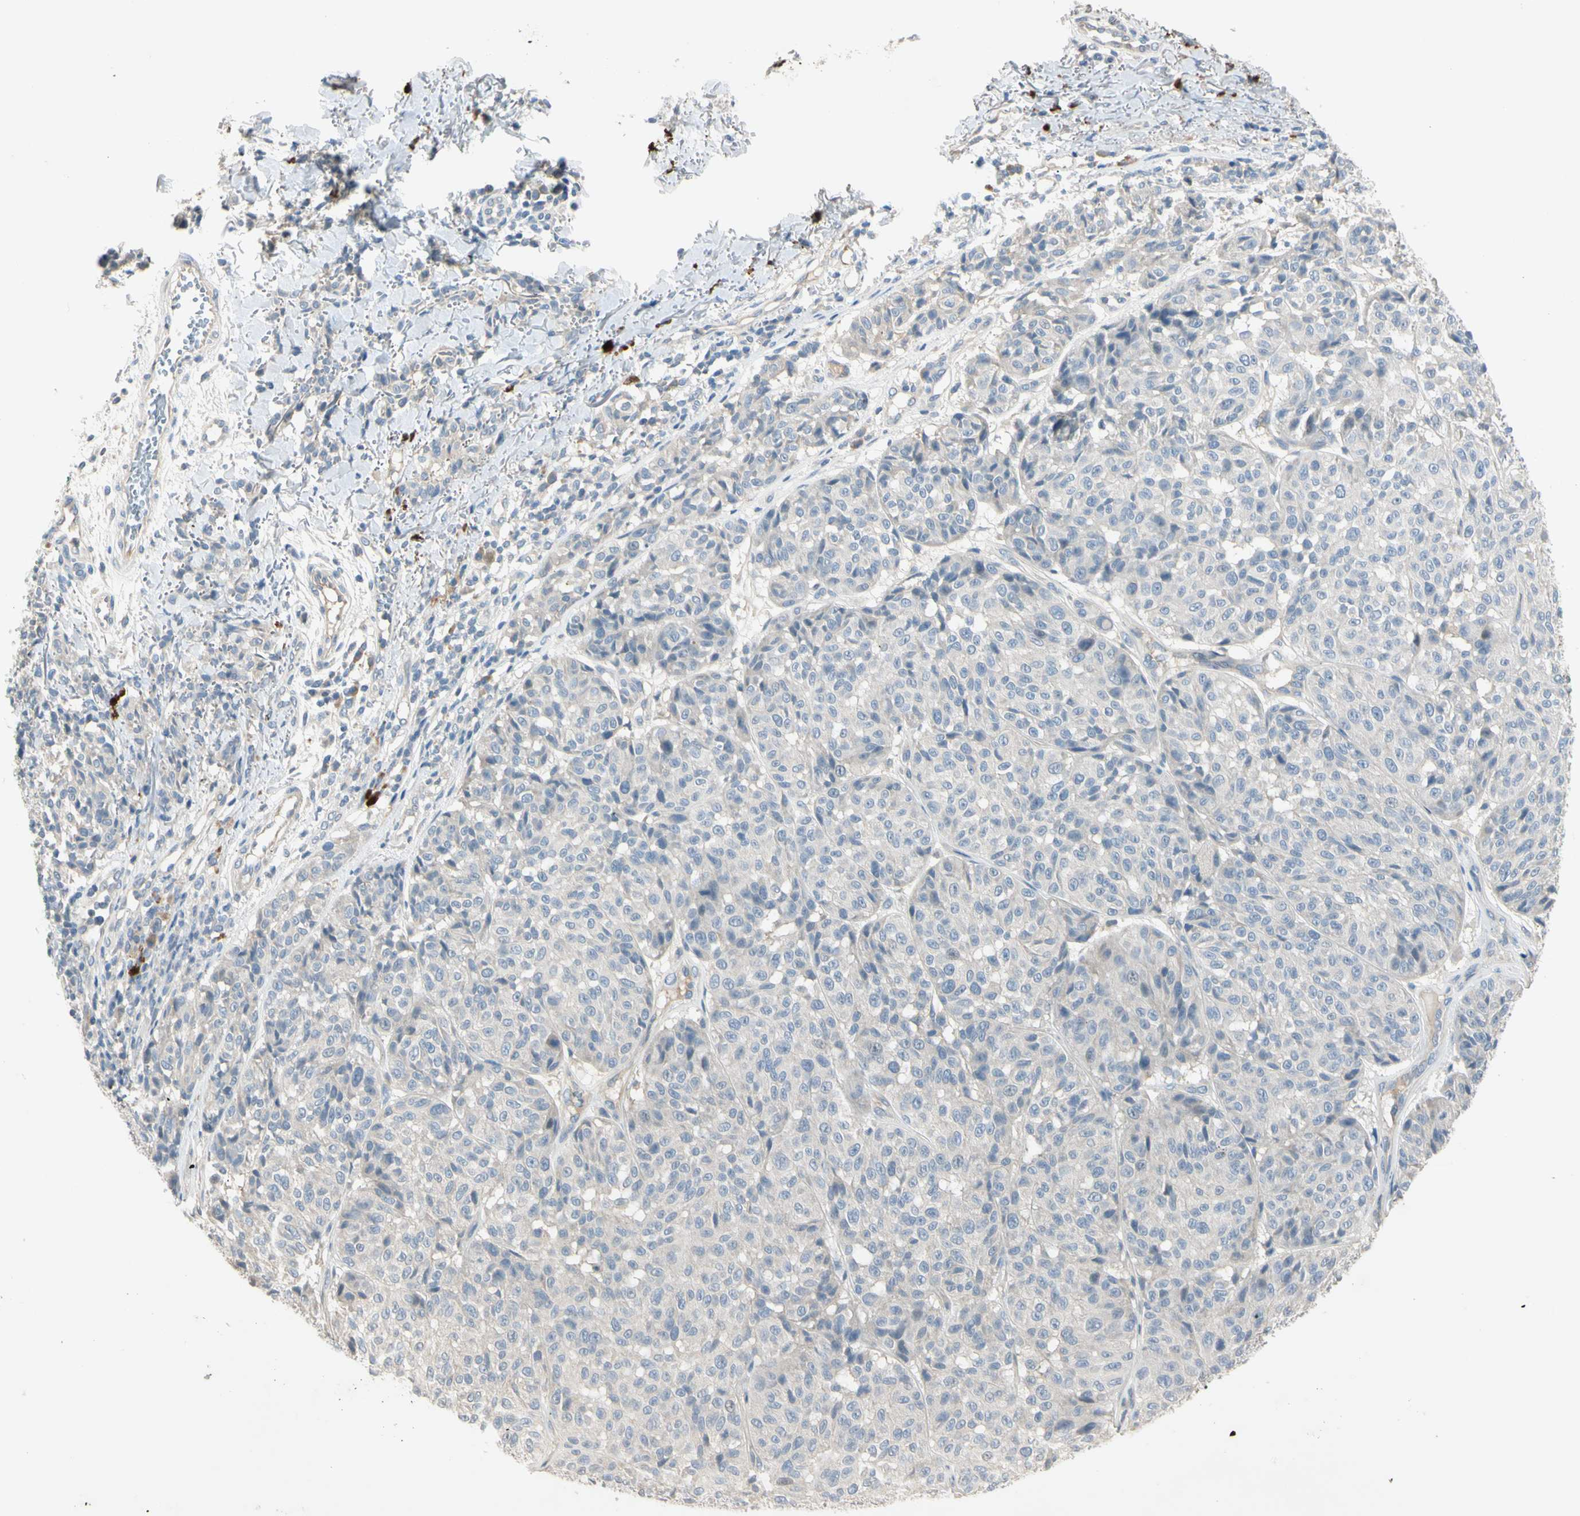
{"staining": {"intensity": "negative", "quantity": "none", "location": "none"}, "tissue": "melanoma", "cell_type": "Tumor cells", "image_type": "cancer", "snomed": [{"axis": "morphology", "description": "Malignant melanoma, NOS"}, {"axis": "topography", "description": "Skin"}], "caption": "IHC of melanoma exhibits no expression in tumor cells.", "gene": "PRSS21", "patient": {"sex": "female", "age": 46}}